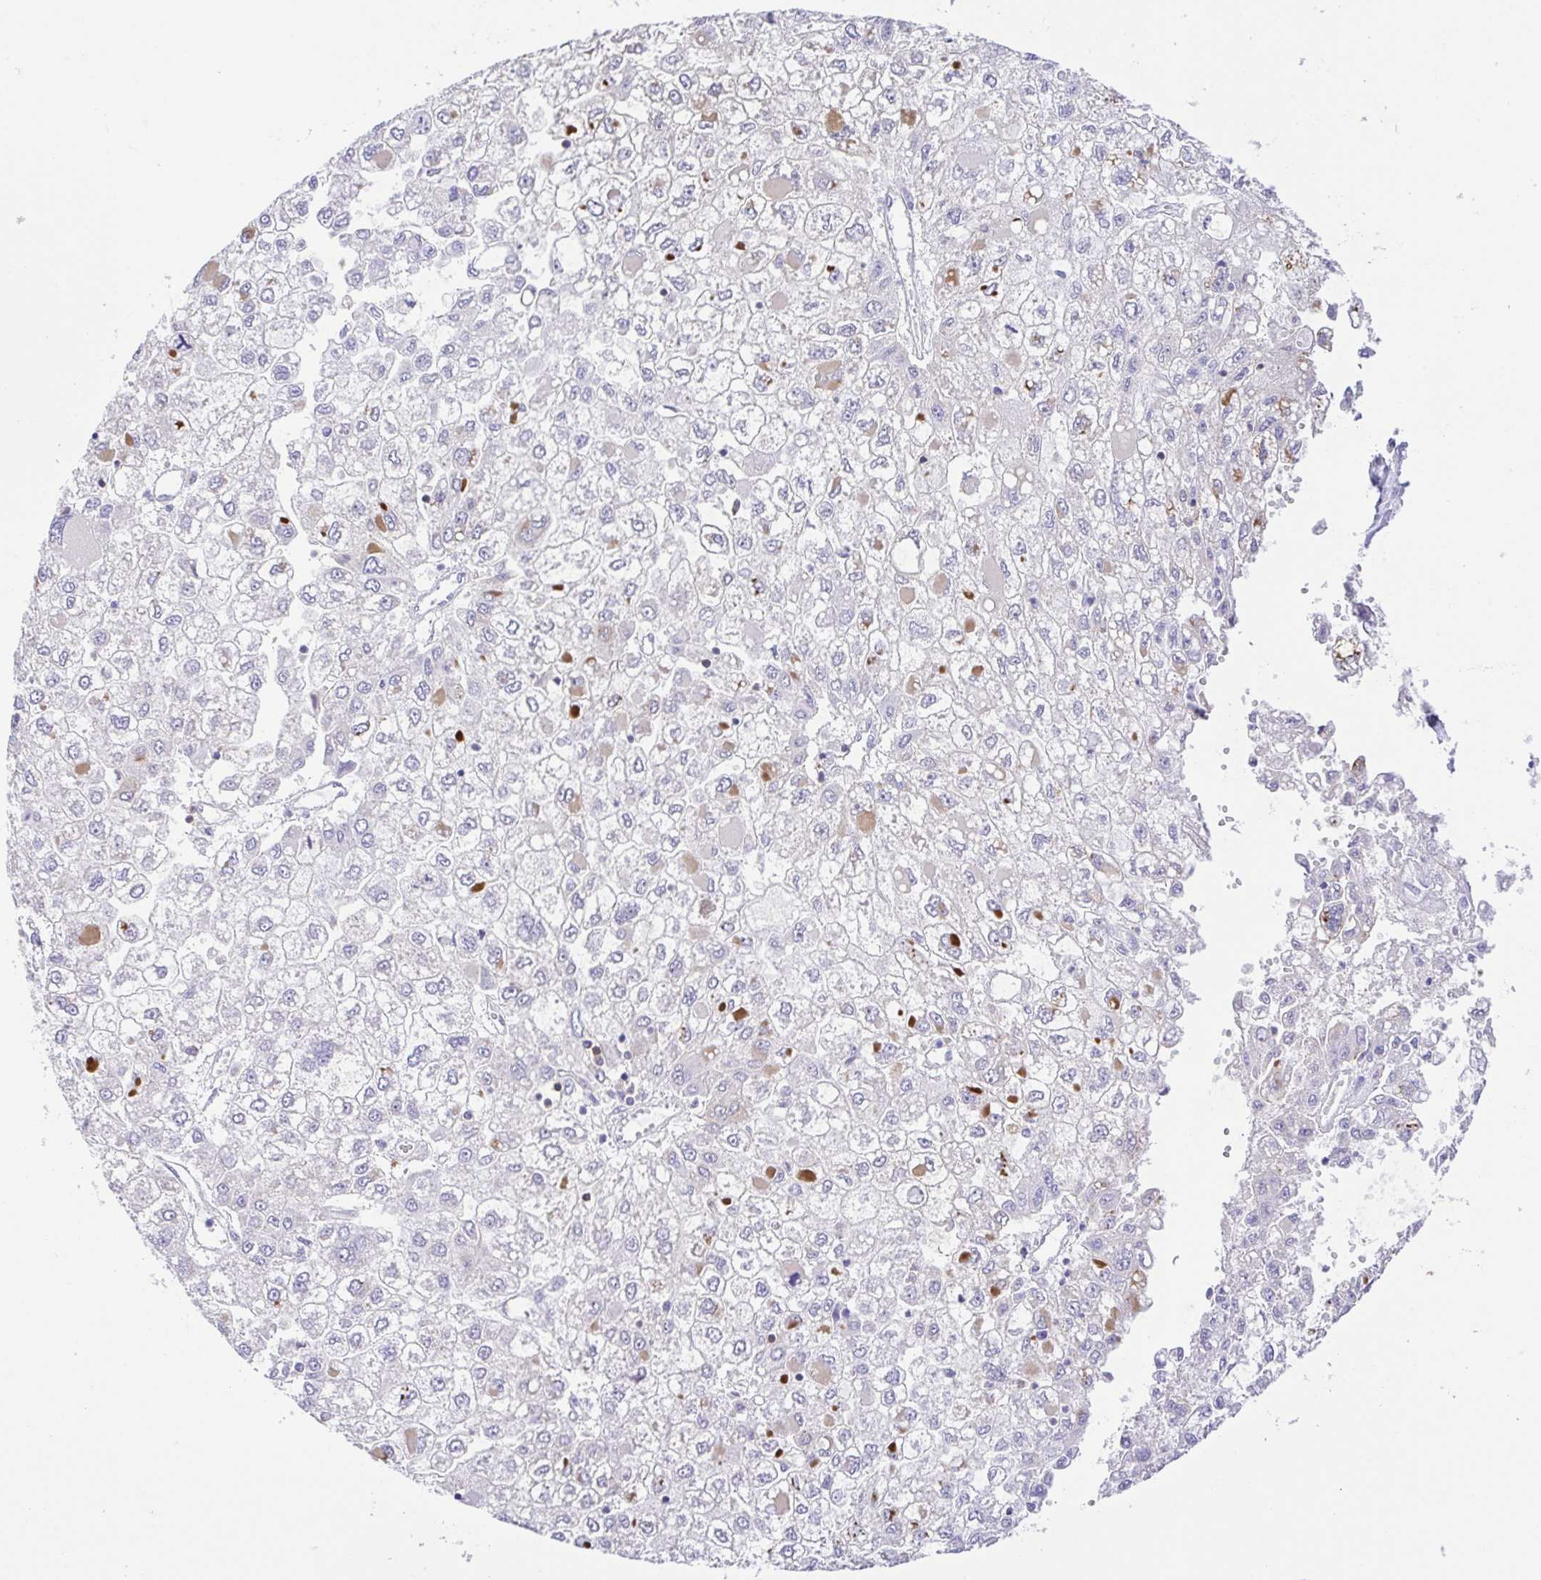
{"staining": {"intensity": "negative", "quantity": "none", "location": "none"}, "tissue": "liver cancer", "cell_type": "Tumor cells", "image_type": "cancer", "snomed": [{"axis": "morphology", "description": "Carcinoma, Hepatocellular, NOS"}, {"axis": "topography", "description": "Liver"}], "caption": "This is an immunohistochemistry histopathology image of human liver hepatocellular carcinoma. There is no positivity in tumor cells.", "gene": "PGLYRP1", "patient": {"sex": "male", "age": 40}}